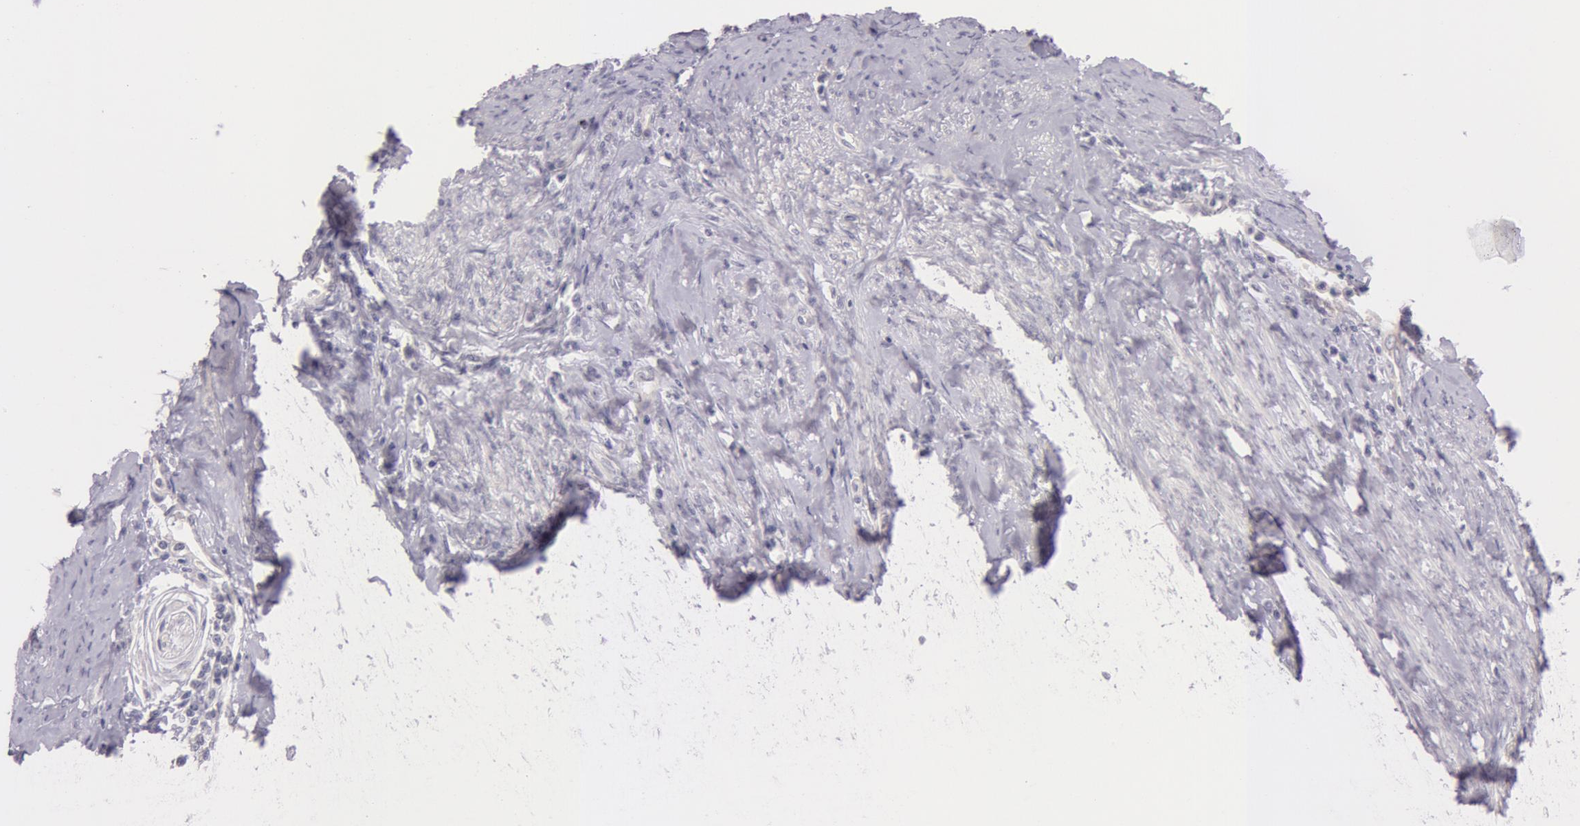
{"staining": {"intensity": "negative", "quantity": "none", "location": "none"}, "tissue": "cervical cancer", "cell_type": "Tumor cells", "image_type": "cancer", "snomed": [{"axis": "morphology", "description": "Normal tissue, NOS"}, {"axis": "morphology", "description": "Adenocarcinoma, NOS"}, {"axis": "topography", "description": "Cervix"}], "caption": "Protein analysis of cervical cancer demonstrates no significant staining in tumor cells.", "gene": "RBMY1F", "patient": {"sex": "female", "age": 34}}